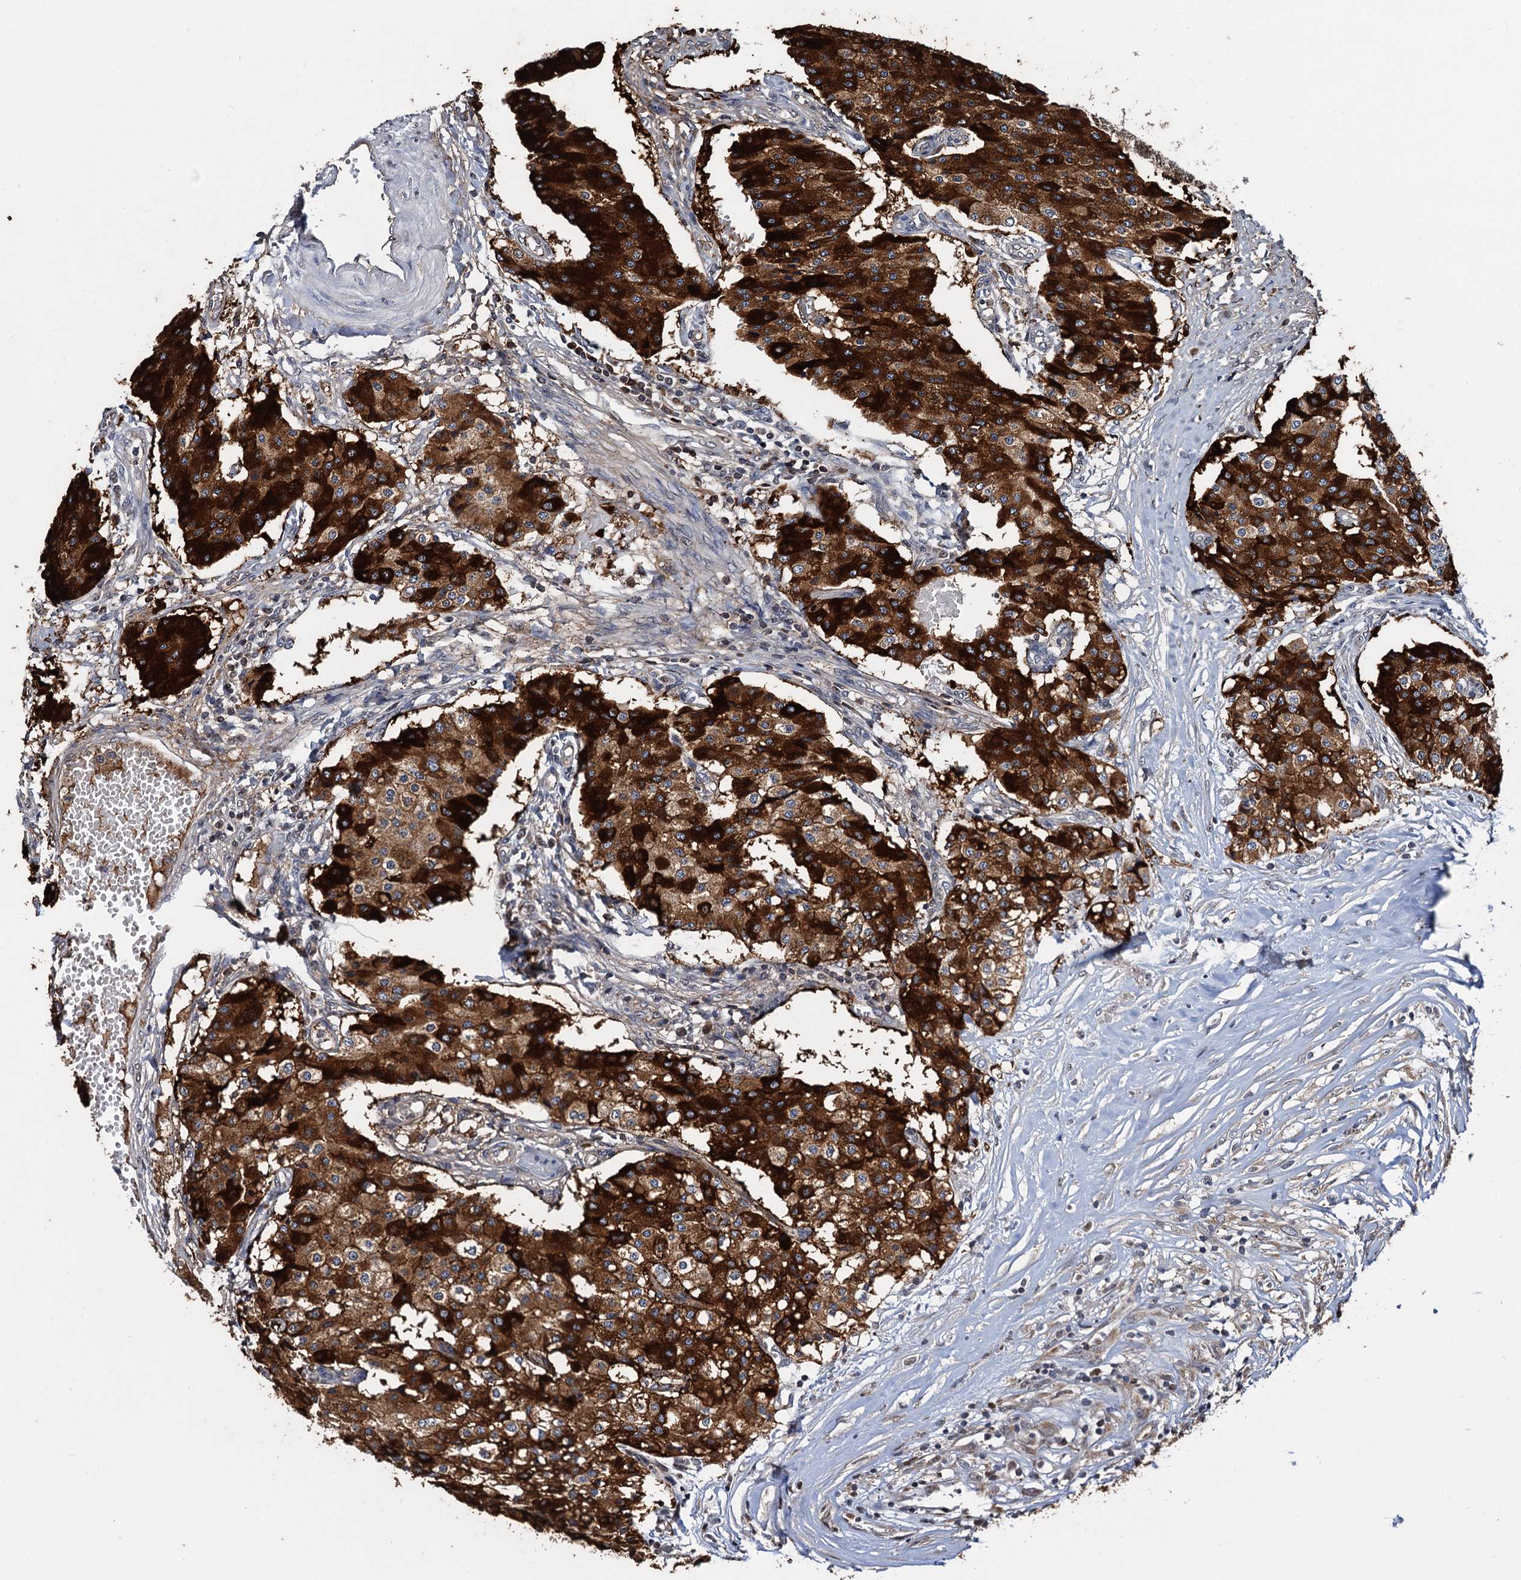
{"staining": {"intensity": "strong", "quantity": ">75%", "location": "cytoplasmic/membranous"}, "tissue": "carcinoid", "cell_type": "Tumor cells", "image_type": "cancer", "snomed": [{"axis": "morphology", "description": "Carcinoid, malignant, NOS"}, {"axis": "topography", "description": "Colon"}], "caption": "DAB (3,3'-diaminobenzidine) immunohistochemical staining of carcinoid reveals strong cytoplasmic/membranous protein staining in approximately >75% of tumor cells.", "gene": "PTCD3", "patient": {"sex": "female", "age": 52}}